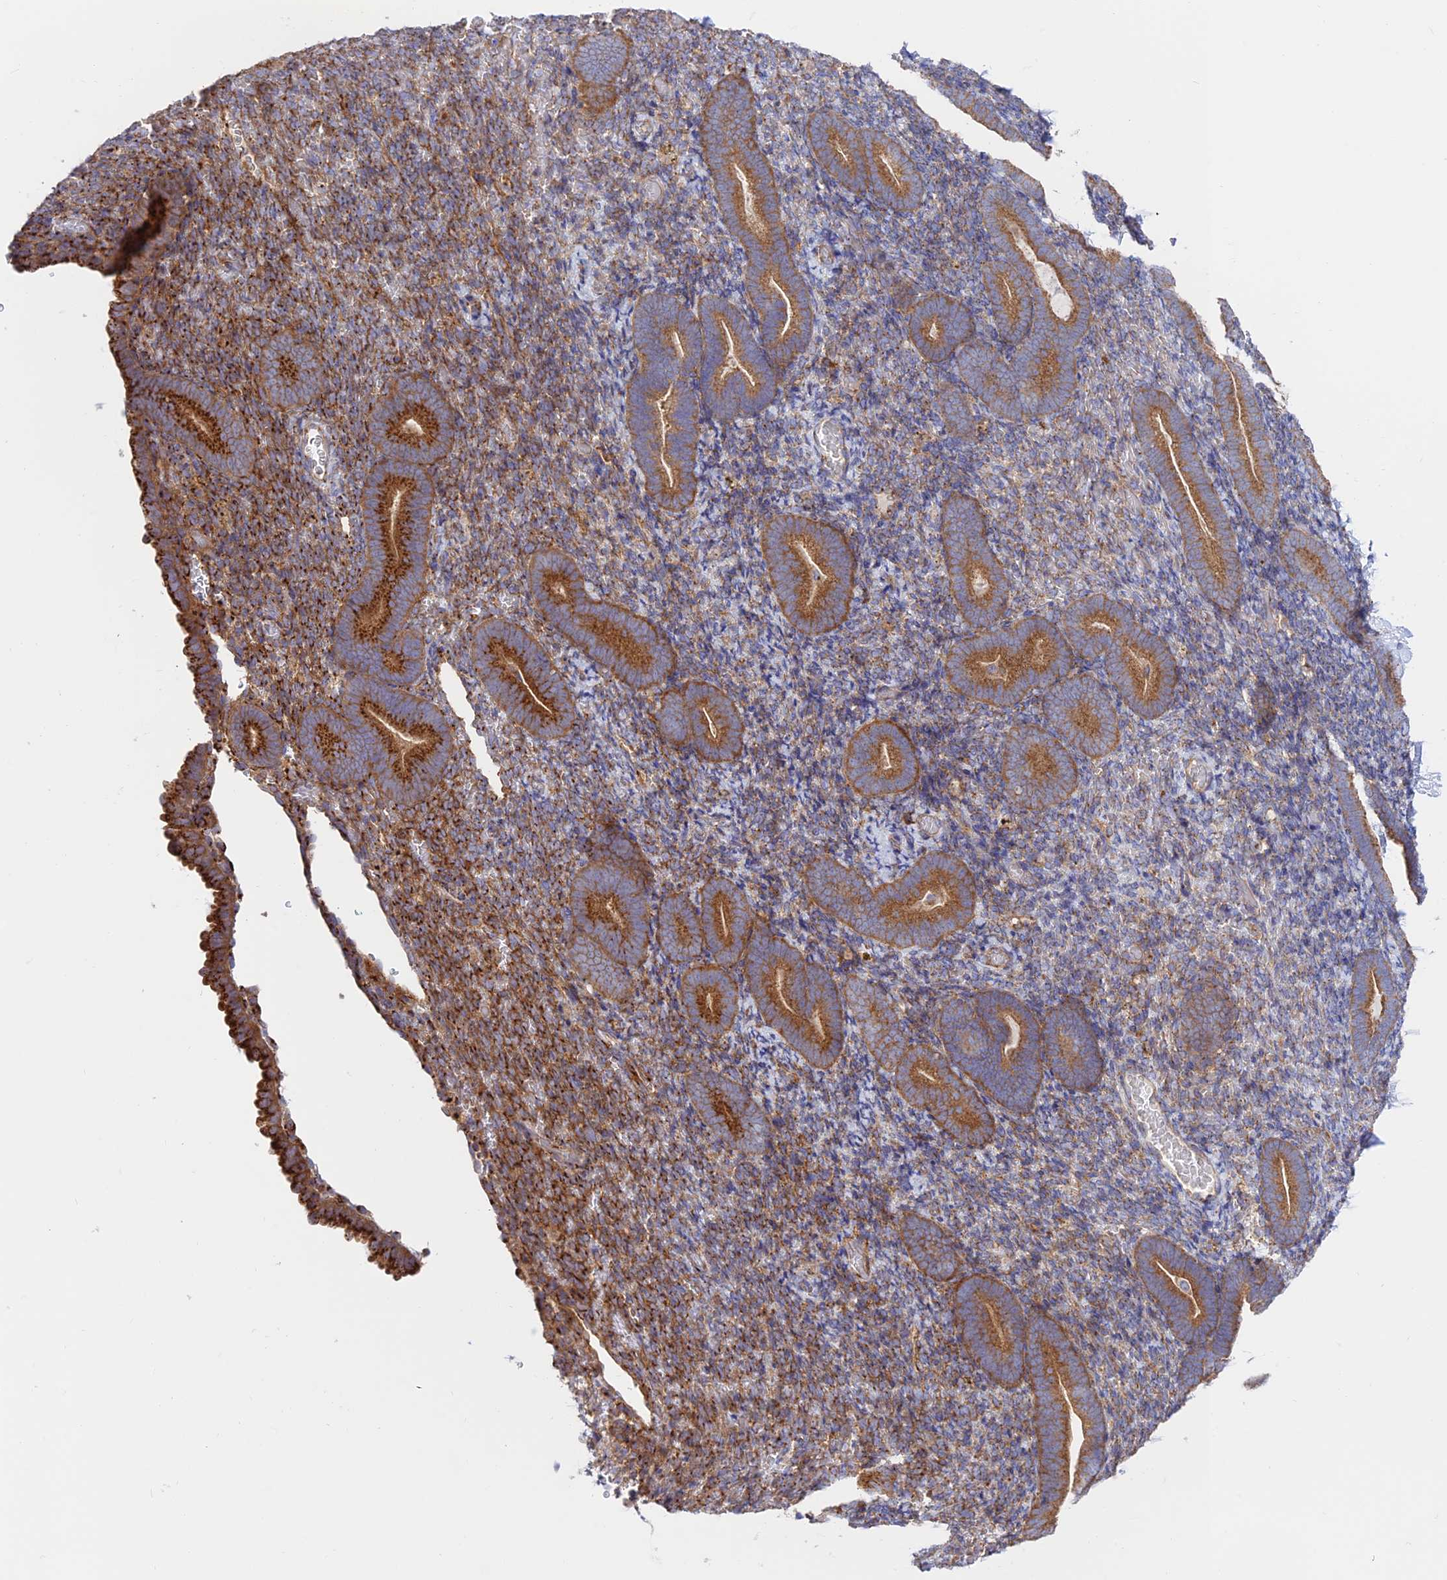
{"staining": {"intensity": "strong", "quantity": "<25%", "location": "cytoplasmic/membranous"}, "tissue": "endometrium", "cell_type": "Cells in endometrial stroma", "image_type": "normal", "snomed": [{"axis": "morphology", "description": "Normal tissue, NOS"}, {"axis": "topography", "description": "Endometrium"}], "caption": "Immunohistochemistry staining of unremarkable endometrium, which displays medium levels of strong cytoplasmic/membranous staining in about <25% of cells in endometrial stroma indicating strong cytoplasmic/membranous protein positivity. The staining was performed using DAB (brown) for protein detection and nuclei were counterstained in hematoxylin (blue).", "gene": "GOLGA3", "patient": {"sex": "female", "age": 51}}